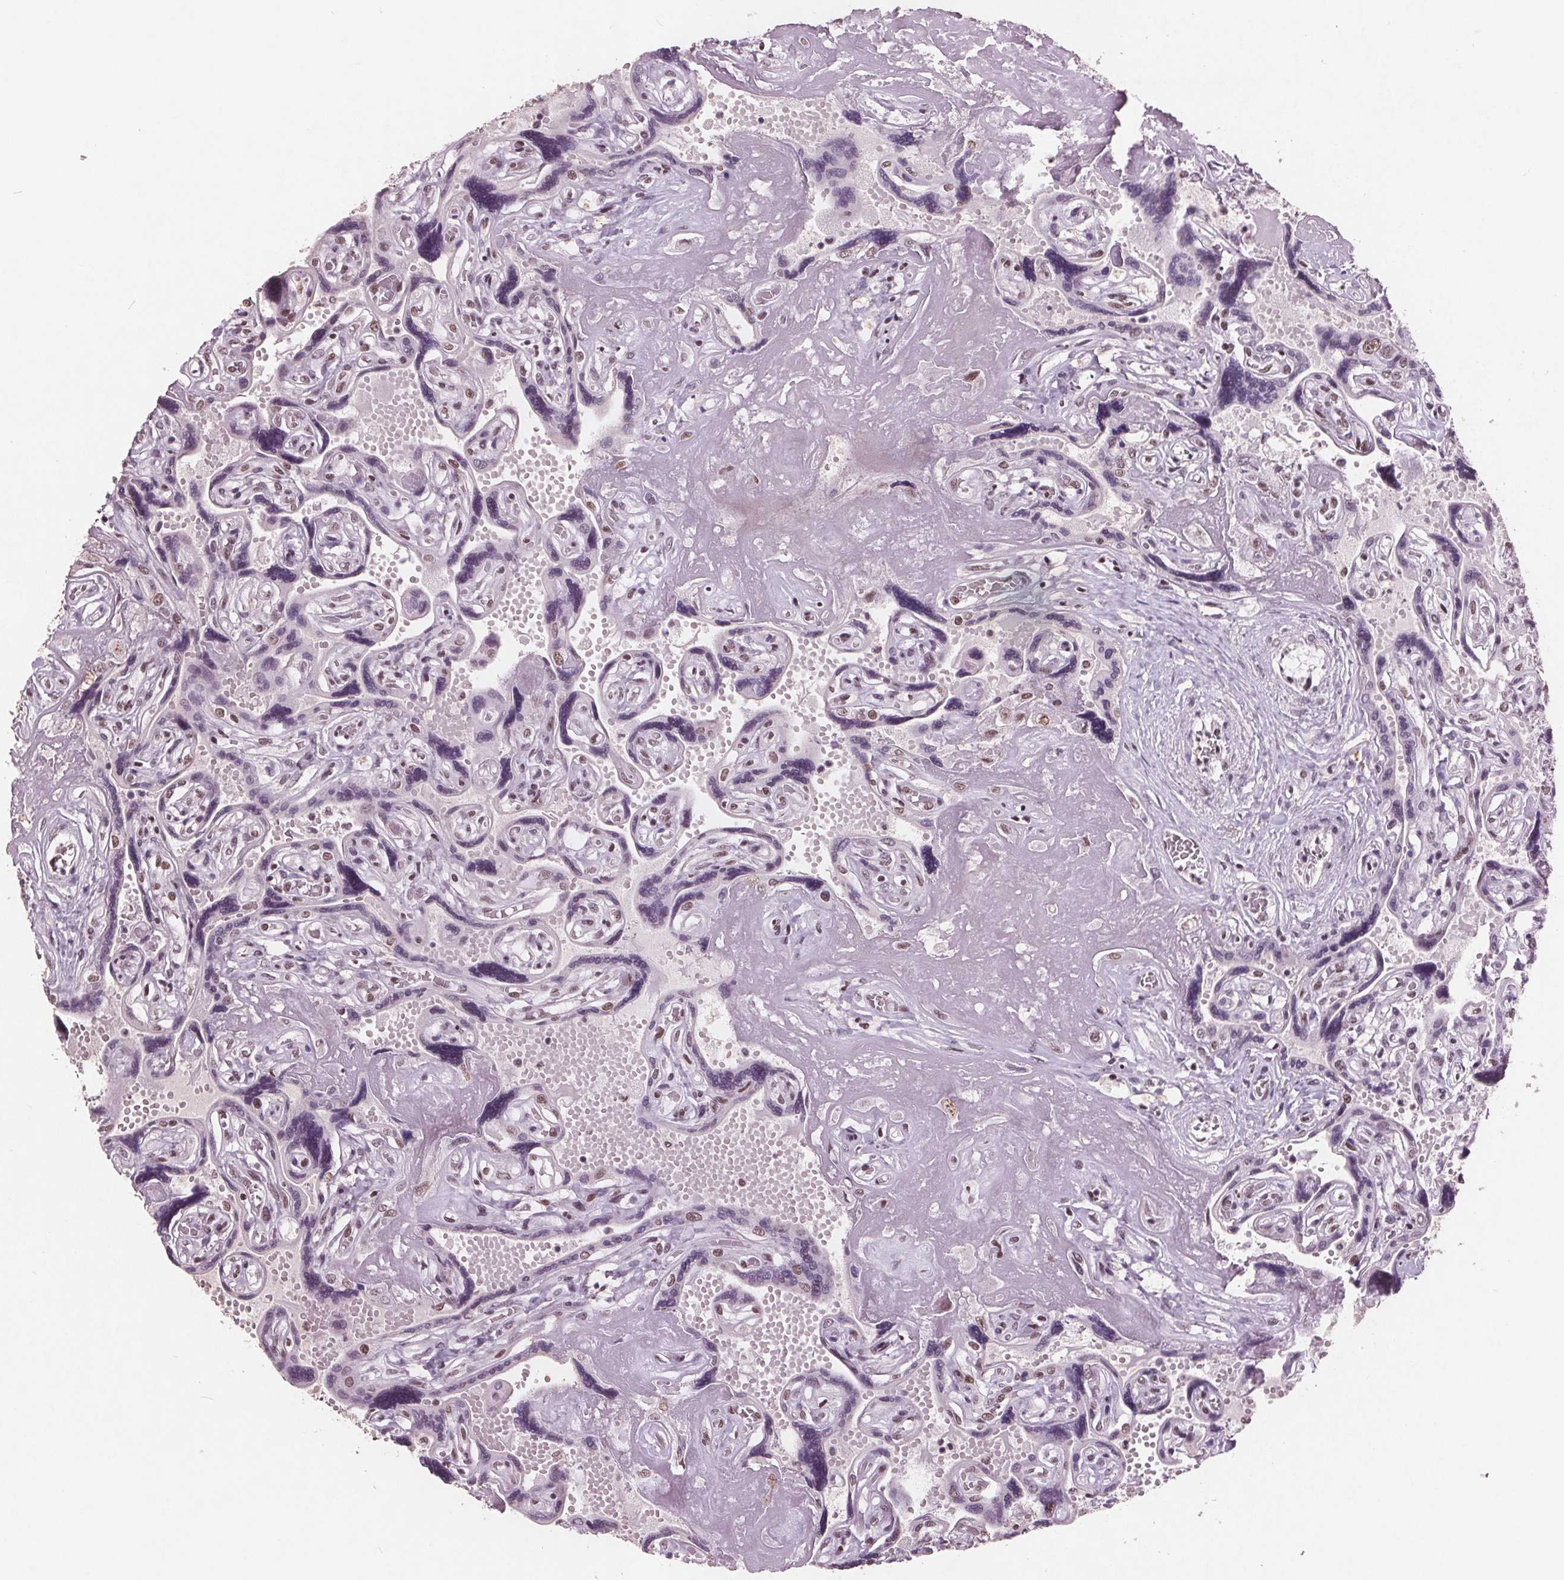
{"staining": {"intensity": "moderate", "quantity": ">75%", "location": "nuclear"}, "tissue": "placenta", "cell_type": "Decidual cells", "image_type": "normal", "snomed": [{"axis": "morphology", "description": "Normal tissue, NOS"}, {"axis": "topography", "description": "Placenta"}], "caption": "DAB immunohistochemical staining of unremarkable human placenta shows moderate nuclear protein positivity in about >75% of decidual cells. (DAB (3,3'-diaminobenzidine) IHC with brightfield microscopy, high magnification).", "gene": "RPS6KA2", "patient": {"sex": "female", "age": 32}}